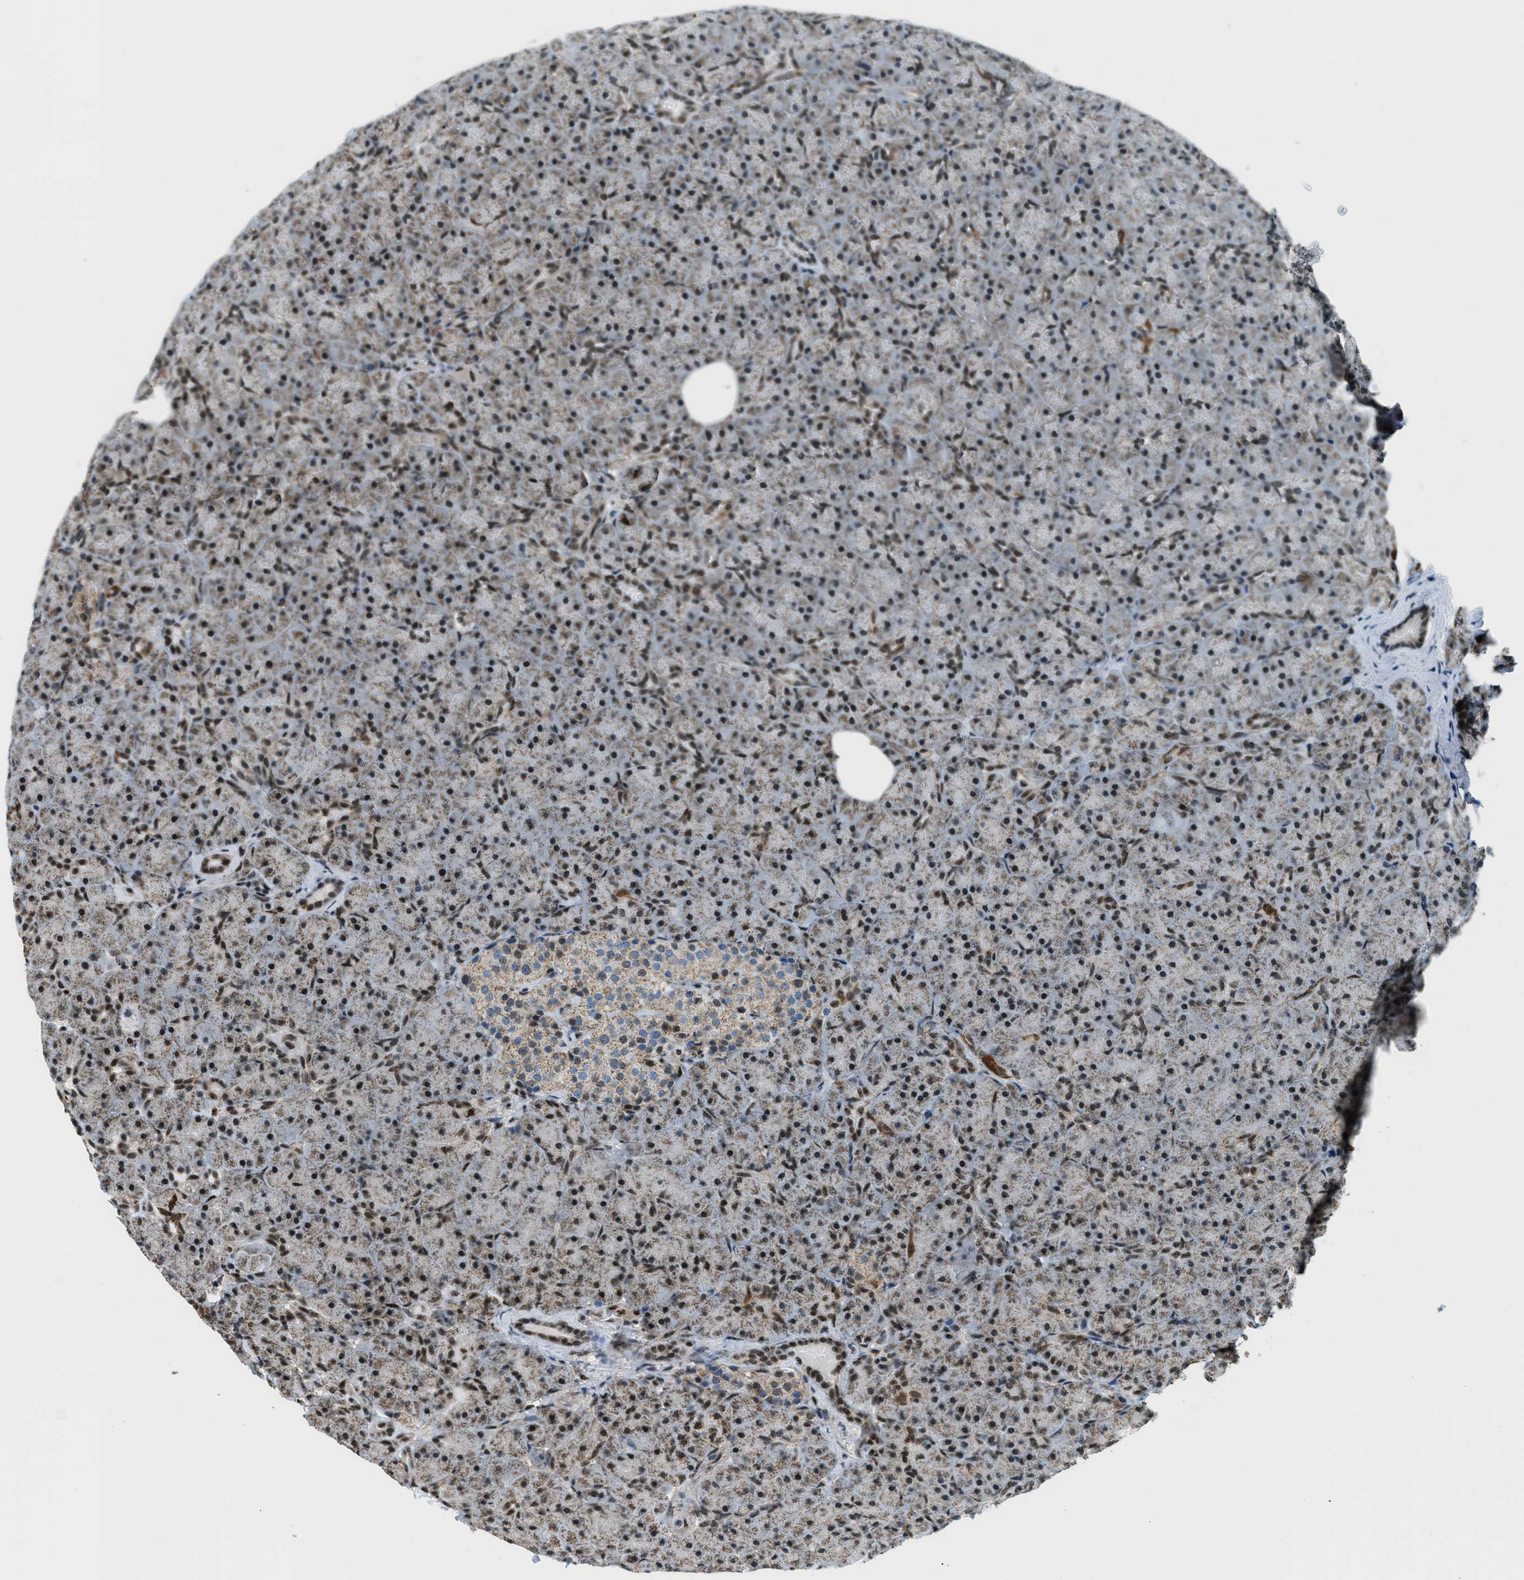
{"staining": {"intensity": "strong", "quantity": "25%-75%", "location": "cytoplasmic/membranous,nuclear"}, "tissue": "pancreas", "cell_type": "Exocrine glandular cells", "image_type": "normal", "snomed": [{"axis": "morphology", "description": "Normal tissue, NOS"}, {"axis": "topography", "description": "Pancreas"}], "caption": "This is a histology image of immunohistochemistry (IHC) staining of benign pancreas, which shows strong staining in the cytoplasmic/membranous,nuclear of exocrine glandular cells.", "gene": "SP100", "patient": {"sex": "male", "age": 66}}